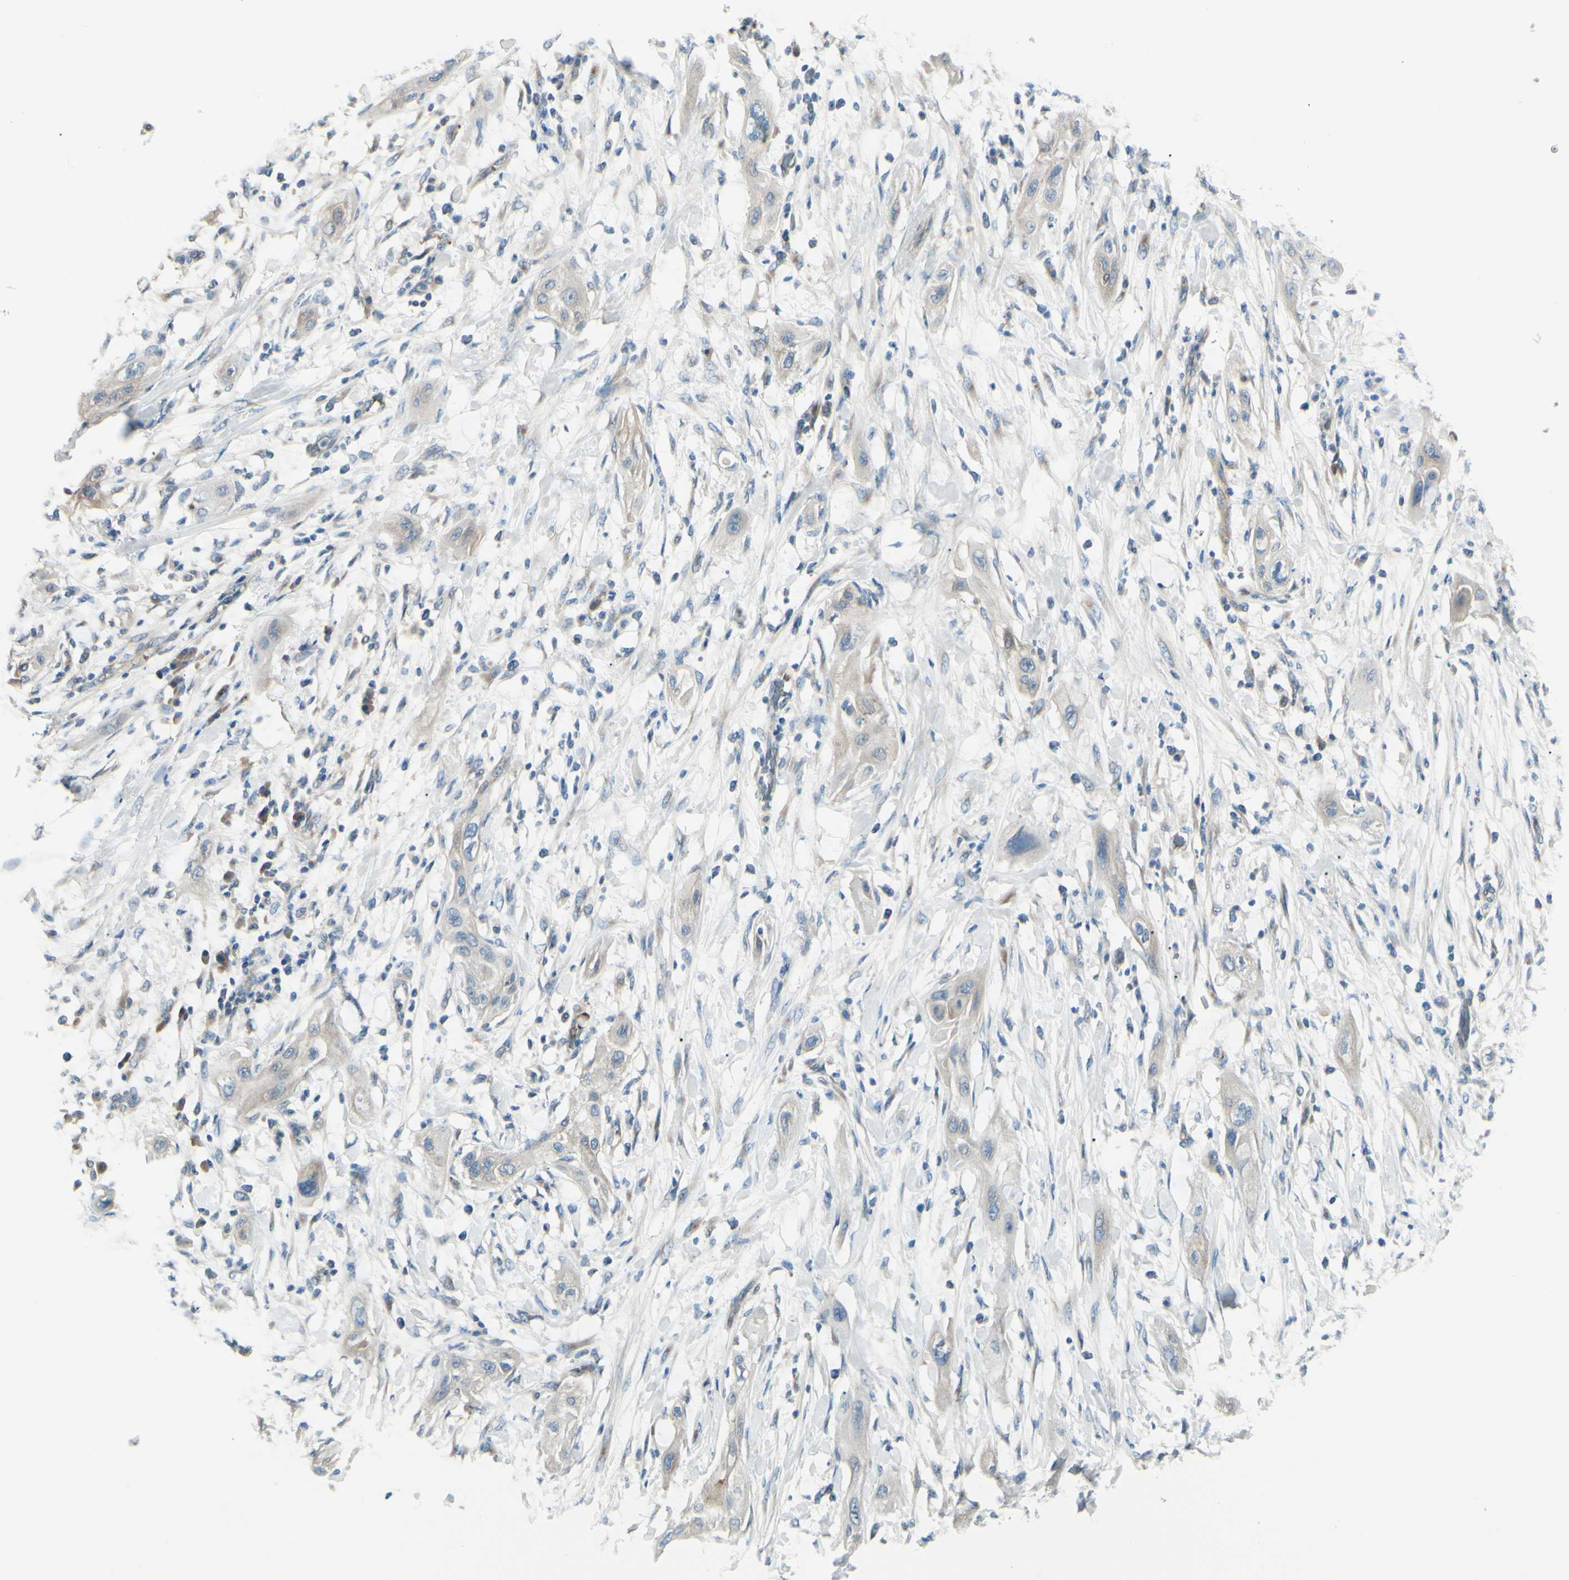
{"staining": {"intensity": "weak", "quantity": ">75%", "location": "cytoplasmic/membranous"}, "tissue": "lung cancer", "cell_type": "Tumor cells", "image_type": "cancer", "snomed": [{"axis": "morphology", "description": "Squamous cell carcinoma, NOS"}, {"axis": "topography", "description": "Lung"}], "caption": "Protein analysis of lung cancer (squamous cell carcinoma) tissue shows weak cytoplasmic/membranous expression in about >75% of tumor cells.", "gene": "PCDHGA2", "patient": {"sex": "female", "age": 47}}